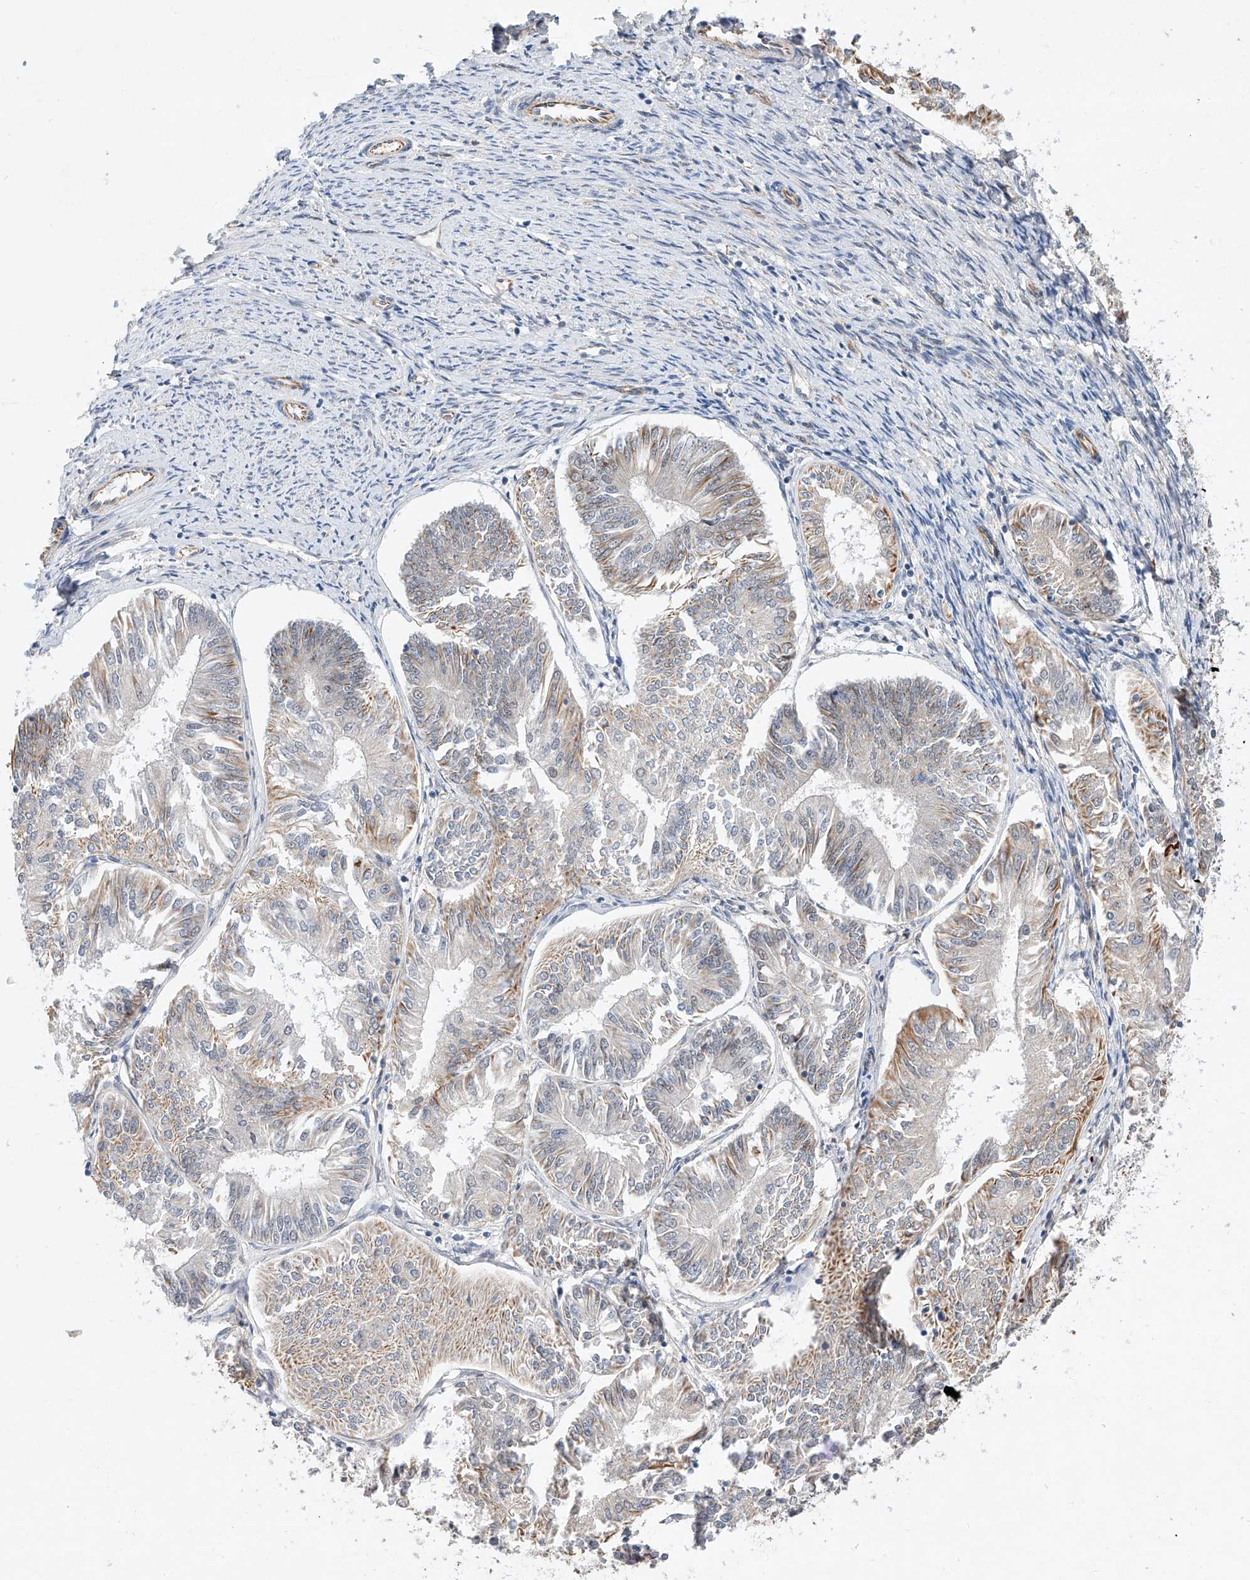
{"staining": {"intensity": "moderate", "quantity": "<25%", "location": "cytoplasmic/membranous"}, "tissue": "endometrial cancer", "cell_type": "Tumor cells", "image_type": "cancer", "snomed": [{"axis": "morphology", "description": "Adenocarcinoma, NOS"}, {"axis": "topography", "description": "Endometrium"}], "caption": "A high-resolution micrograph shows IHC staining of adenocarcinoma (endometrial), which shows moderate cytoplasmic/membranous staining in about <25% of tumor cells.", "gene": "AMD1", "patient": {"sex": "female", "age": 58}}